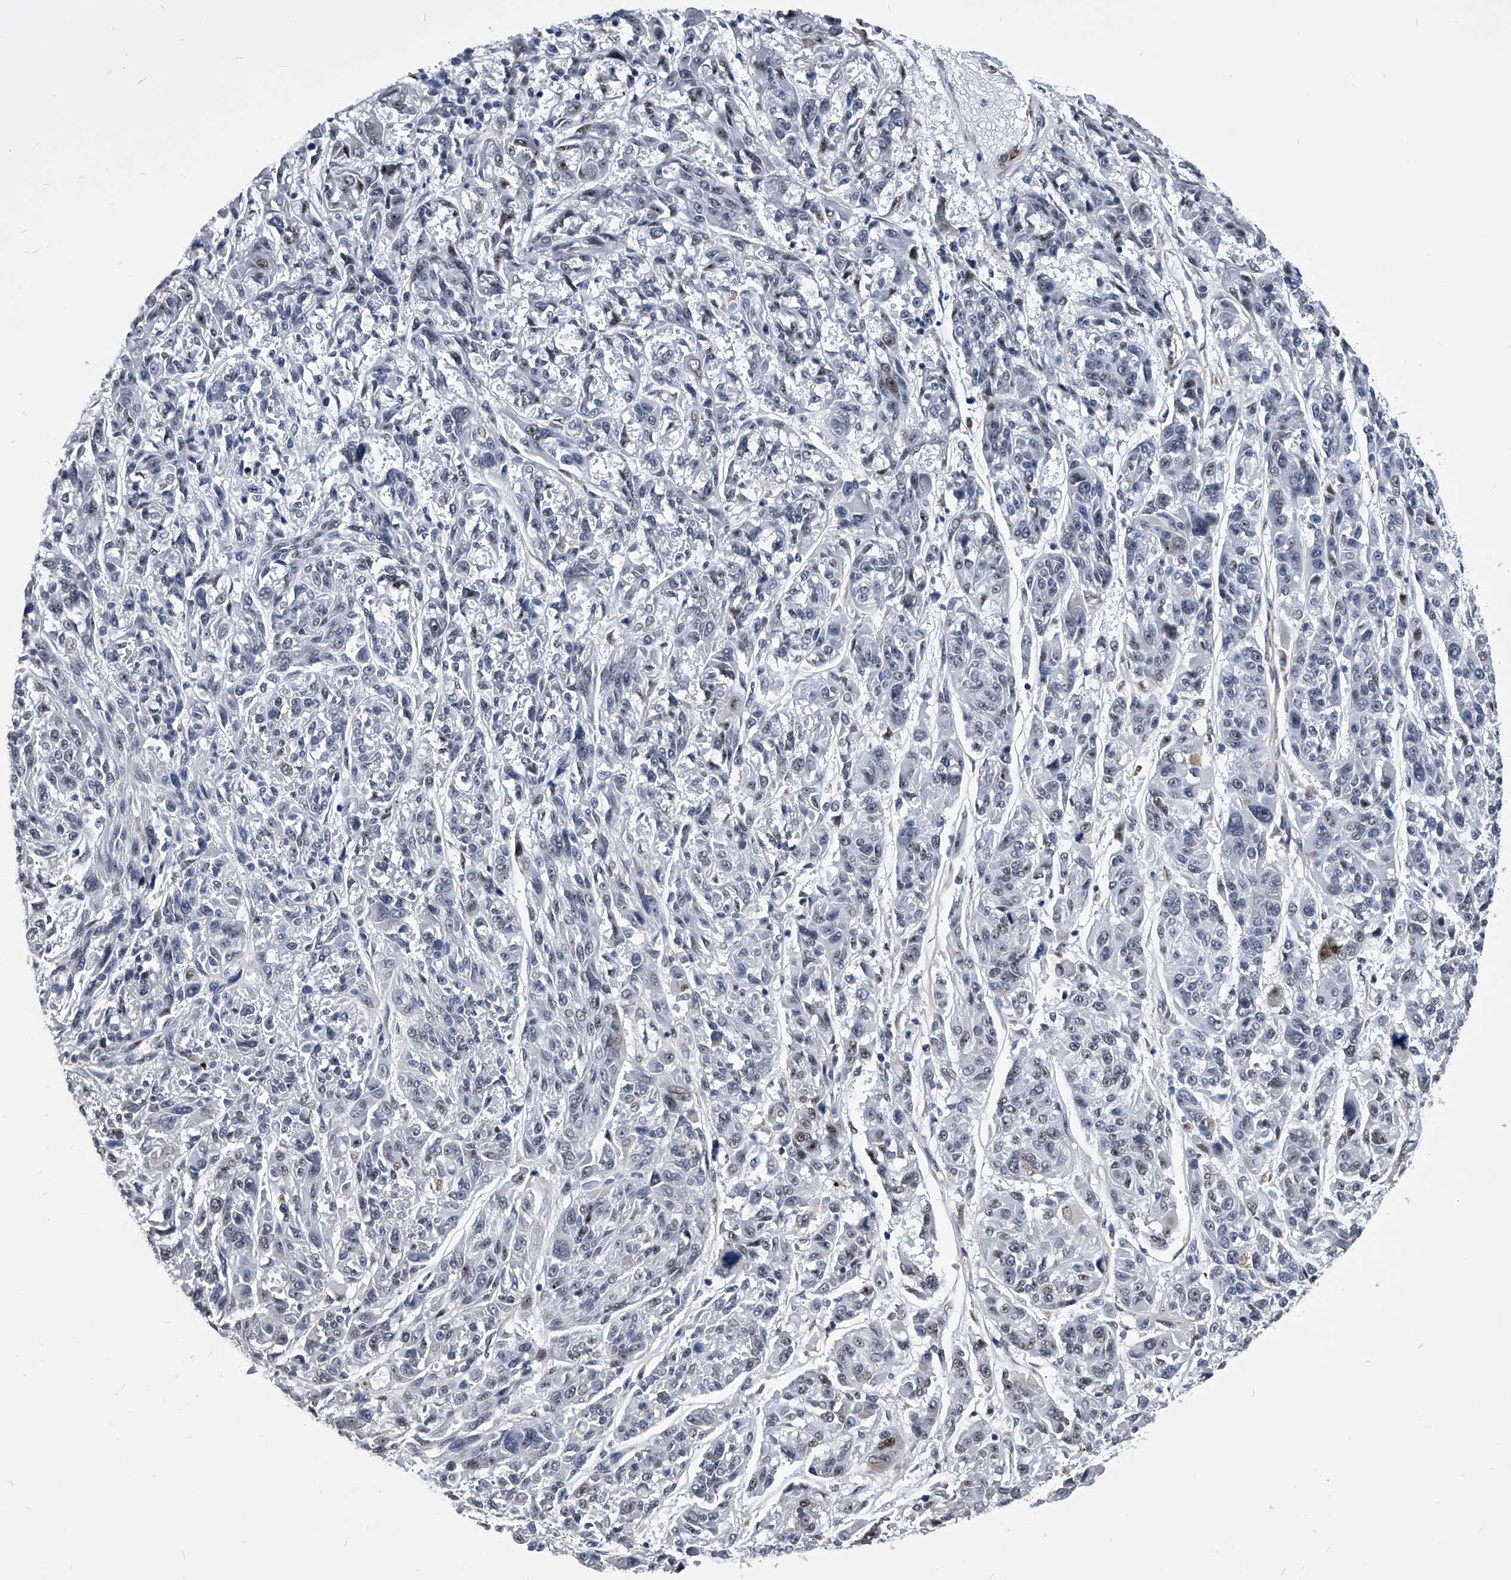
{"staining": {"intensity": "weak", "quantity": "<25%", "location": "nuclear"}, "tissue": "melanoma", "cell_type": "Tumor cells", "image_type": "cancer", "snomed": [{"axis": "morphology", "description": "Malignant melanoma, NOS"}, {"axis": "topography", "description": "Skin"}], "caption": "An image of human melanoma is negative for staining in tumor cells.", "gene": "CMTR1", "patient": {"sex": "male", "age": 53}}